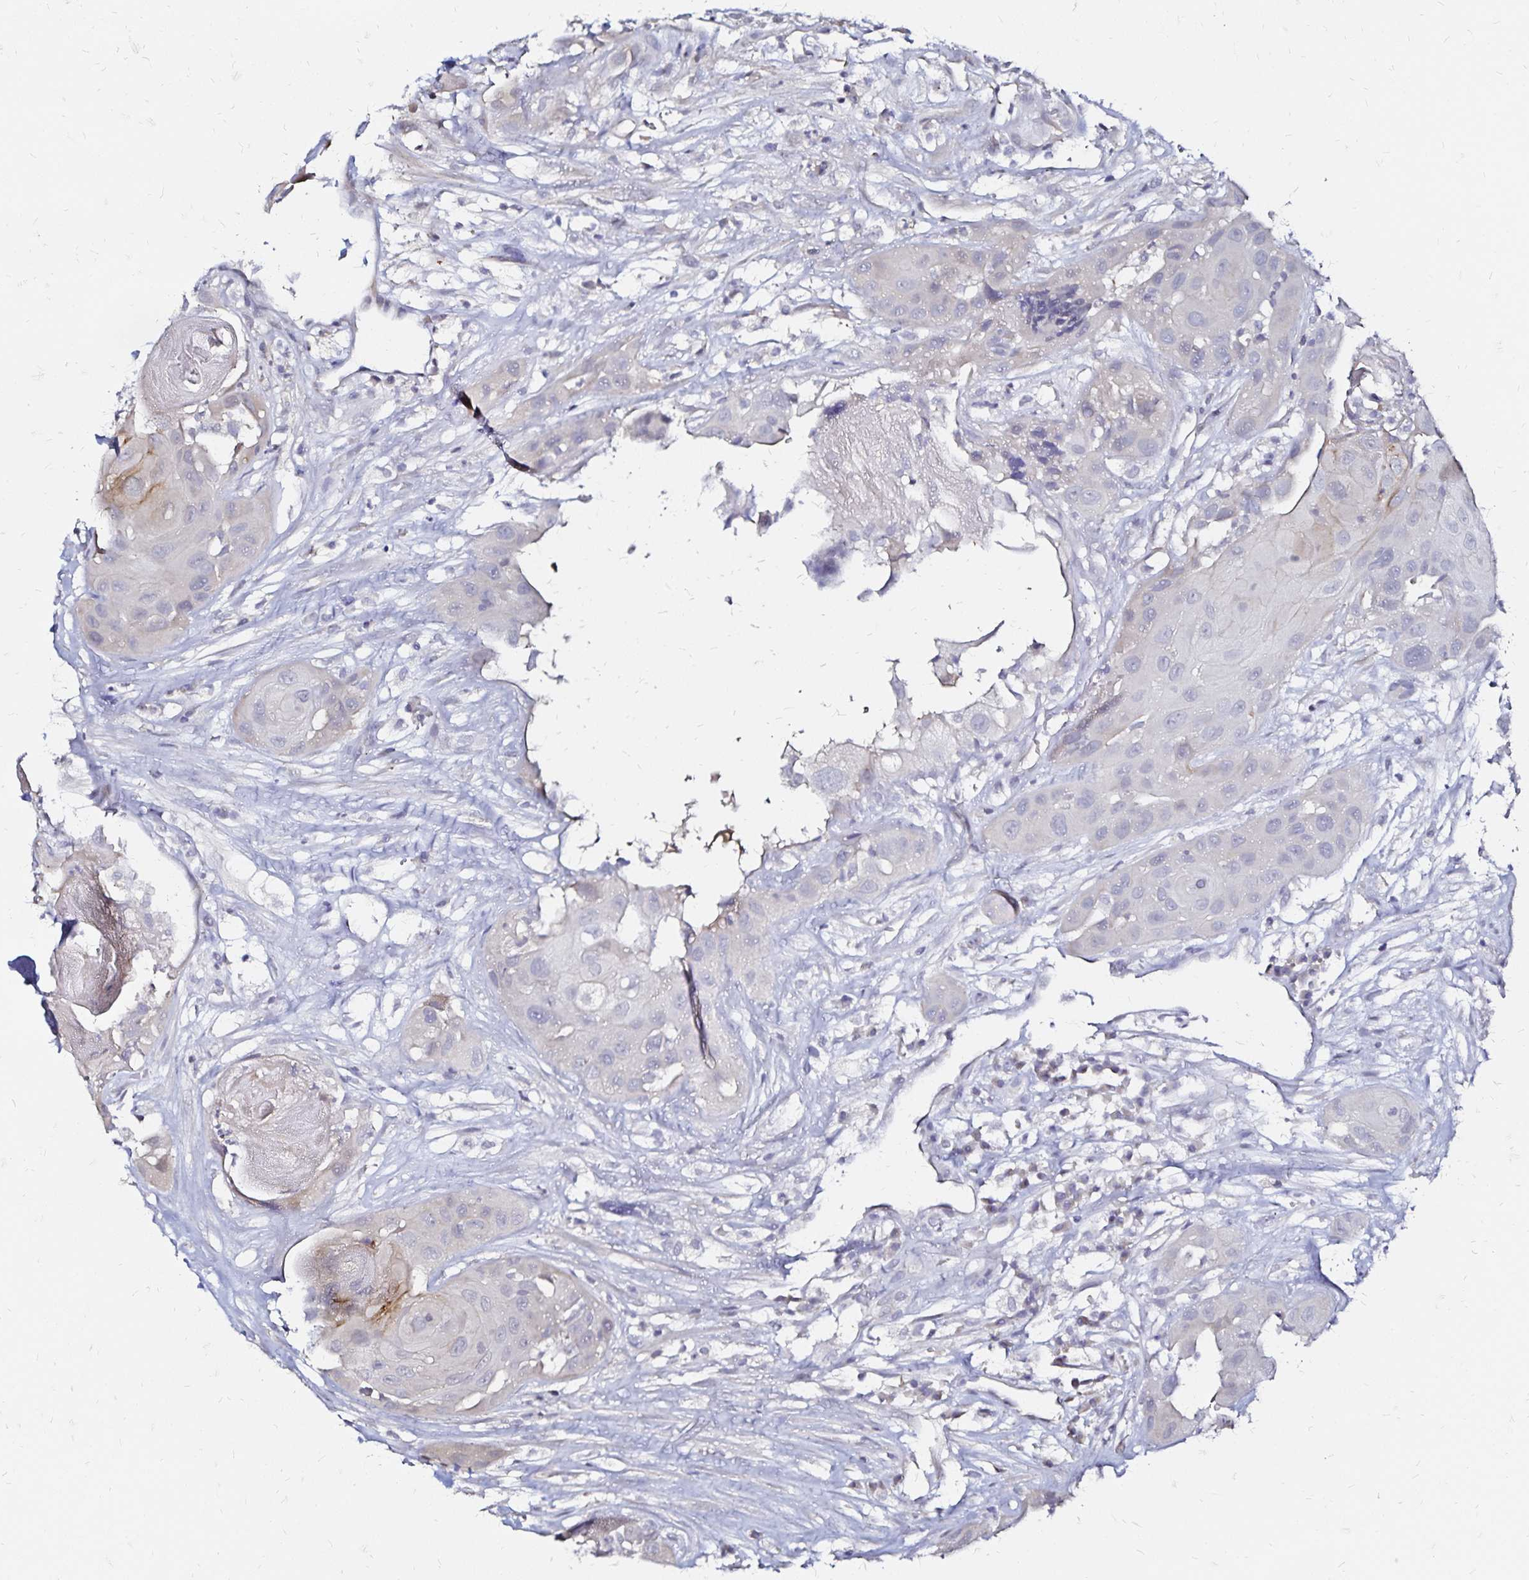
{"staining": {"intensity": "negative", "quantity": "none", "location": "none"}, "tissue": "head and neck cancer", "cell_type": "Tumor cells", "image_type": "cancer", "snomed": [{"axis": "morphology", "description": "Squamous cell carcinoma, NOS"}, {"axis": "topography", "description": "Head-Neck"}], "caption": "Protein analysis of head and neck cancer shows no significant staining in tumor cells.", "gene": "SLC5A1", "patient": {"sex": "male", "age": 83}}